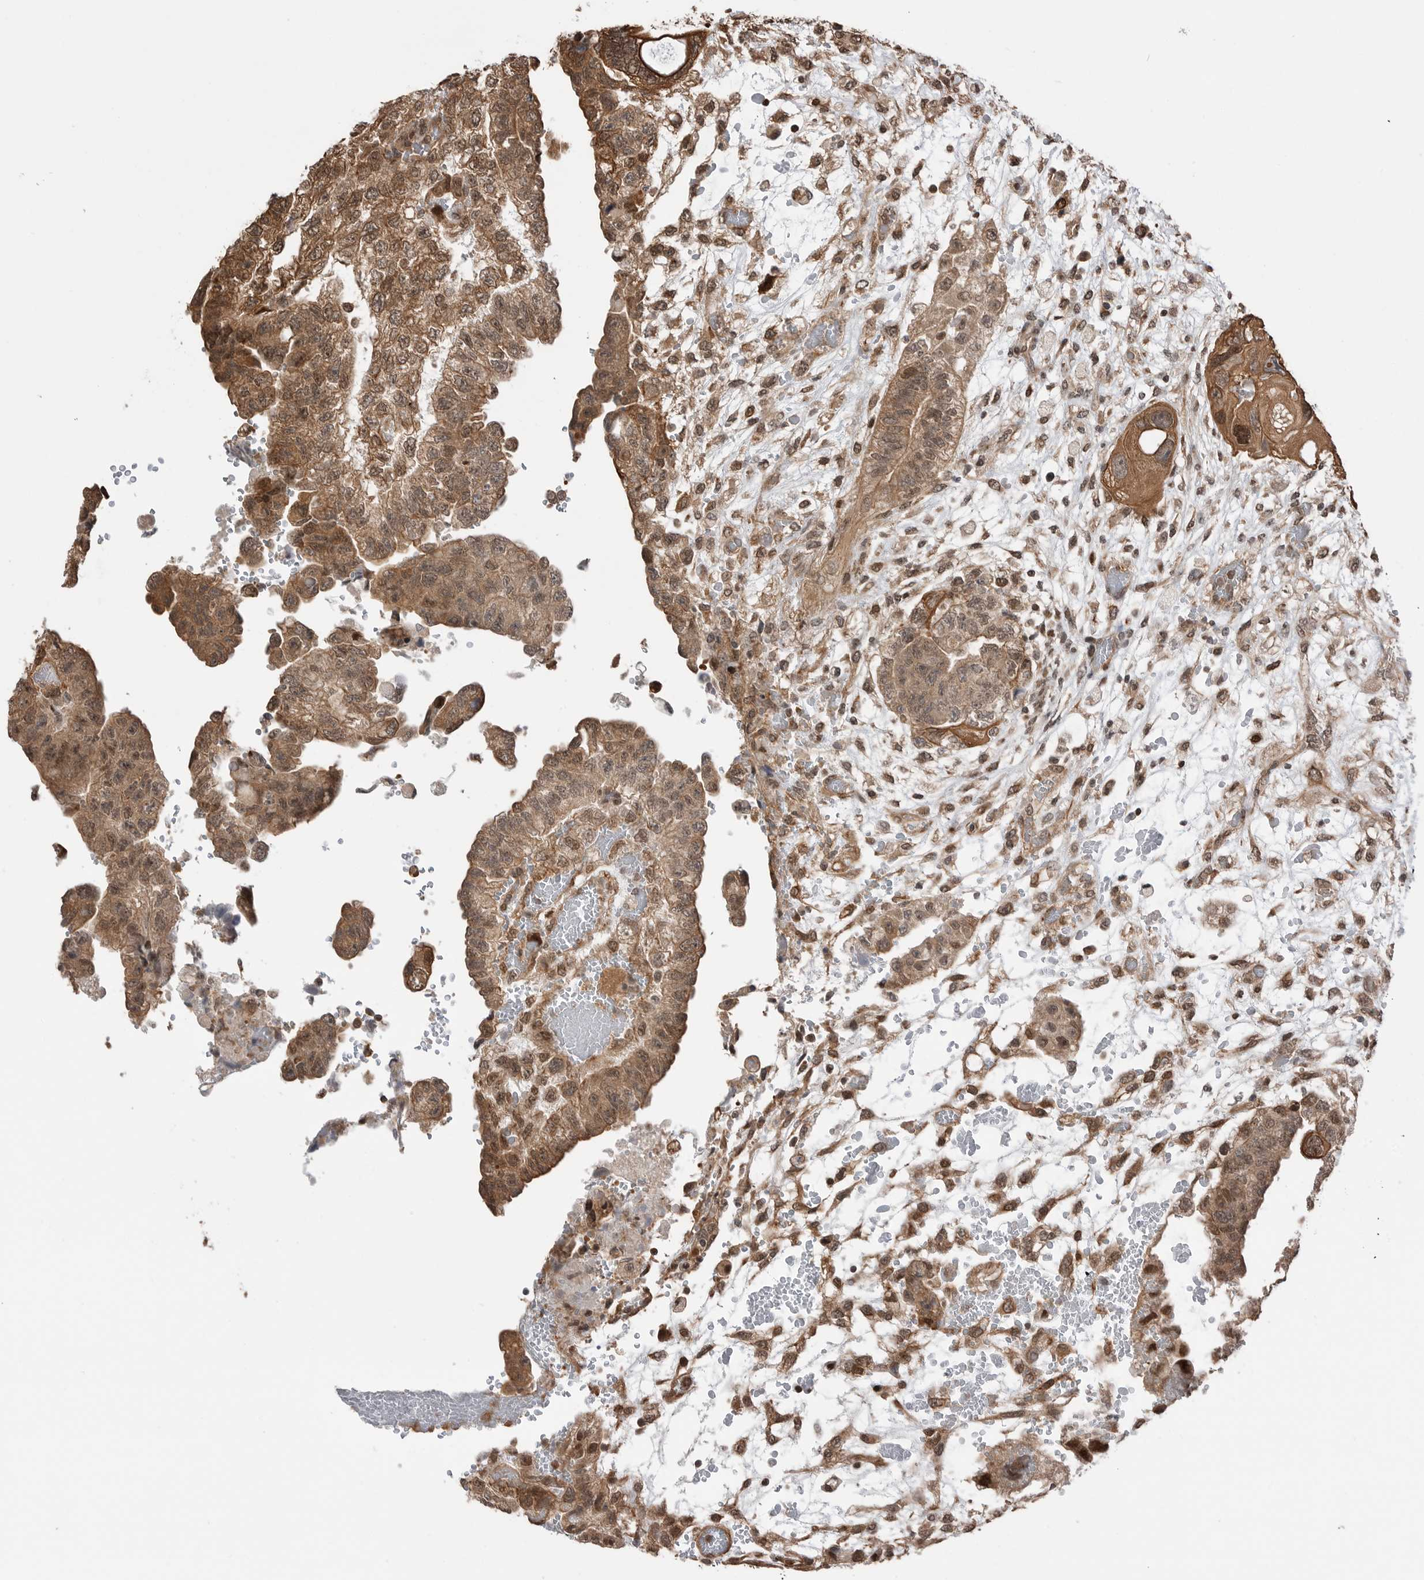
{"staining": {"intensity": "moderate", "quantity": ">75%", "location": "cytoplasmic/membranous,nuclear"}, "tissue": "testis cancer", "cell_type": "Tumor cells", "image_type": "cancer", "snomed": [{"axis": "morphology", "description": "Carcinoma, Embryonal, NOS"}, {"axis": "topography", "description": "Testis"}], "caption": "Immunohistochemistry (IHC) image of testis cancer (embryonal carcinoma) stained for a protein (brown), which demonstrates medium levels of moderate cytoplasmic/membranous and nuclear expression in about >75% of tumor cells.", "gene": "PEAK1", "patient": {"sex": "male", "age": 36}}